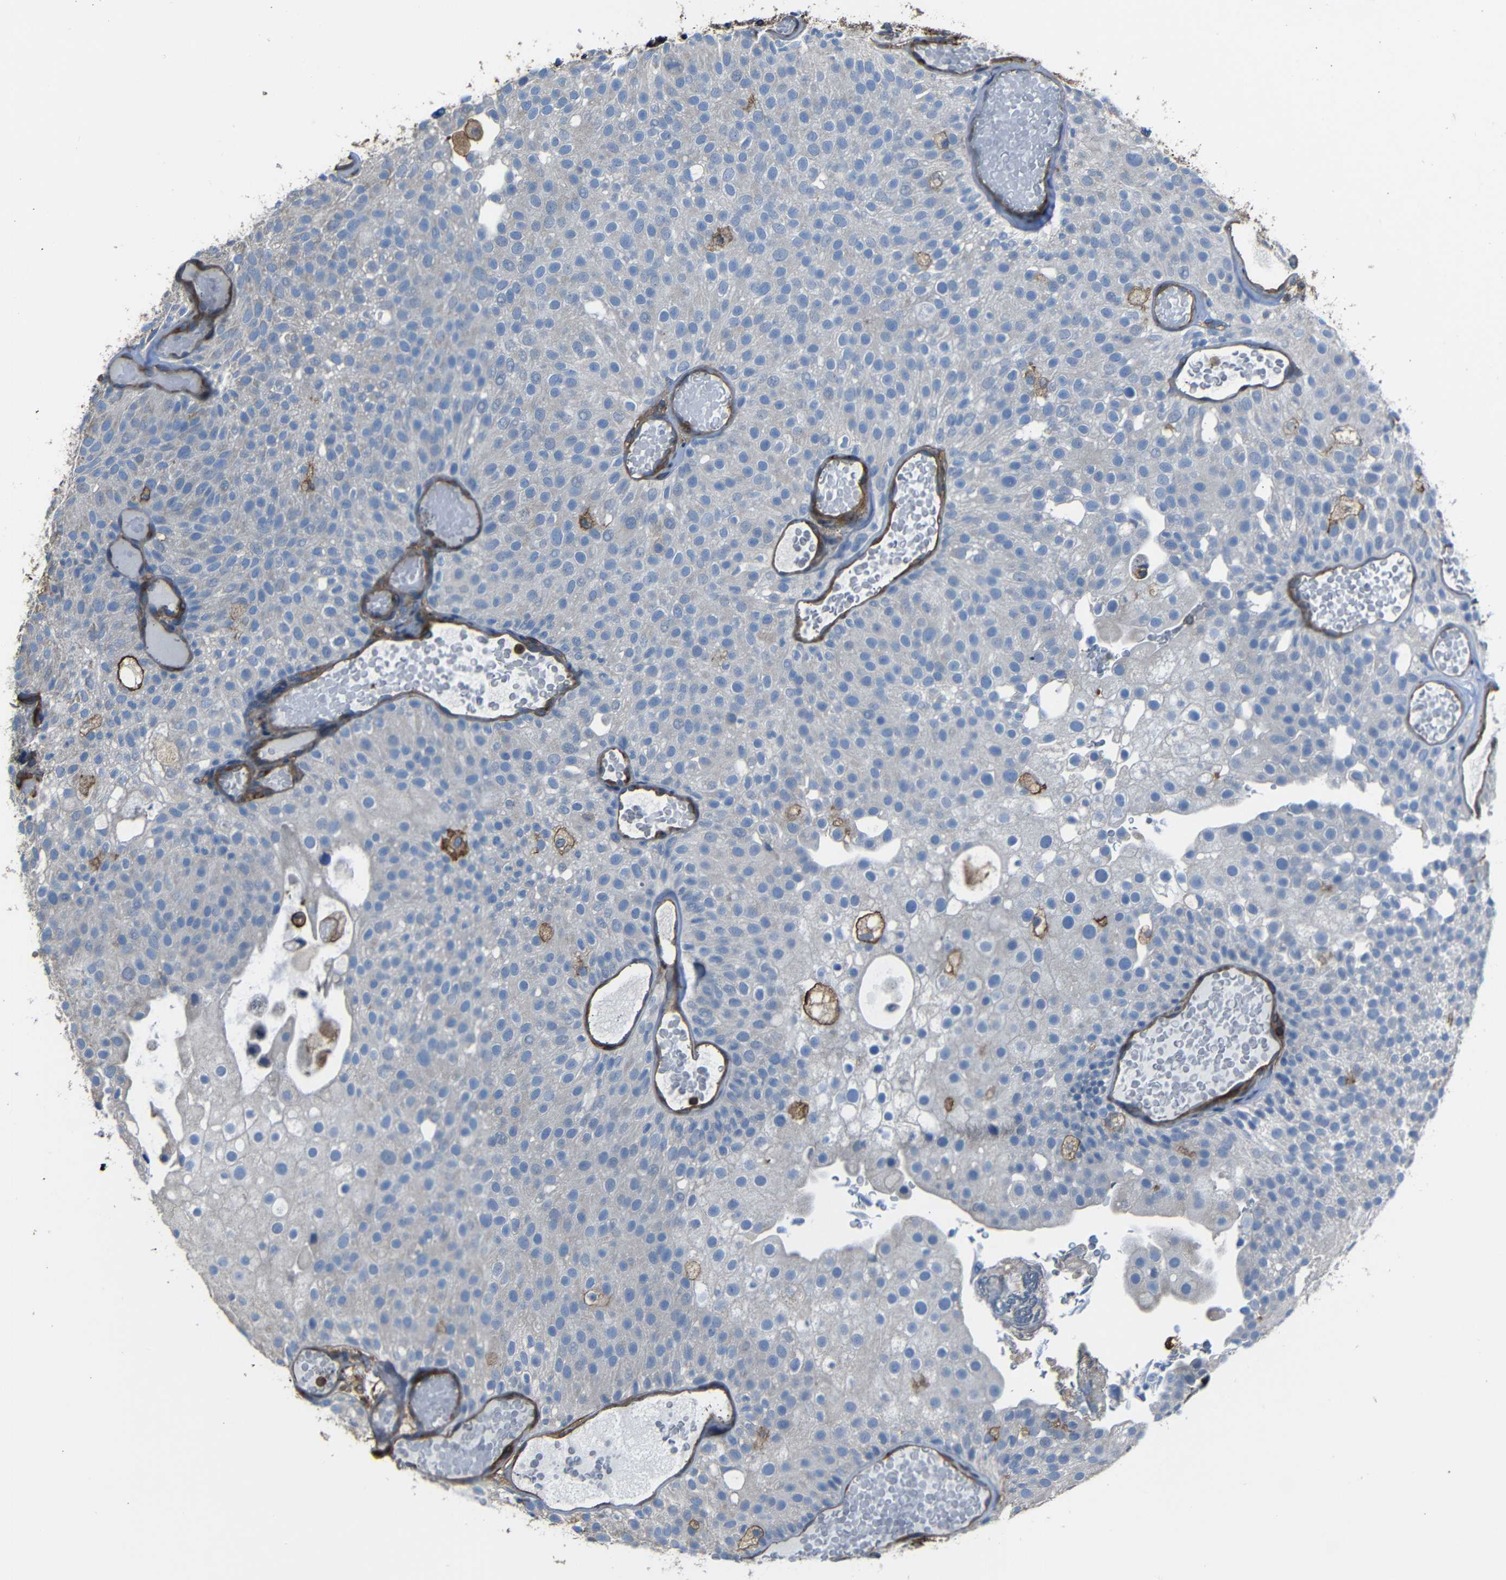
{"staining": {"intensity": "negative", "quantity": "none", "location": "none"}, "tissue": "urothelial cancer", "cell_type": "Tumor cells", "image_type": "cancer", "snomed": [{"axis": "morphology", "description": "Urothelial carcinoma, Low grade"}, {"axis": "topography", "description": "Urinary bladder"}], "caption": "Human urothelial cancer stained for a protein using IHC reveals no expression in tumor cells.", "gene": "ADGRE5", "patient": {"sex": "male", "age": 78}}